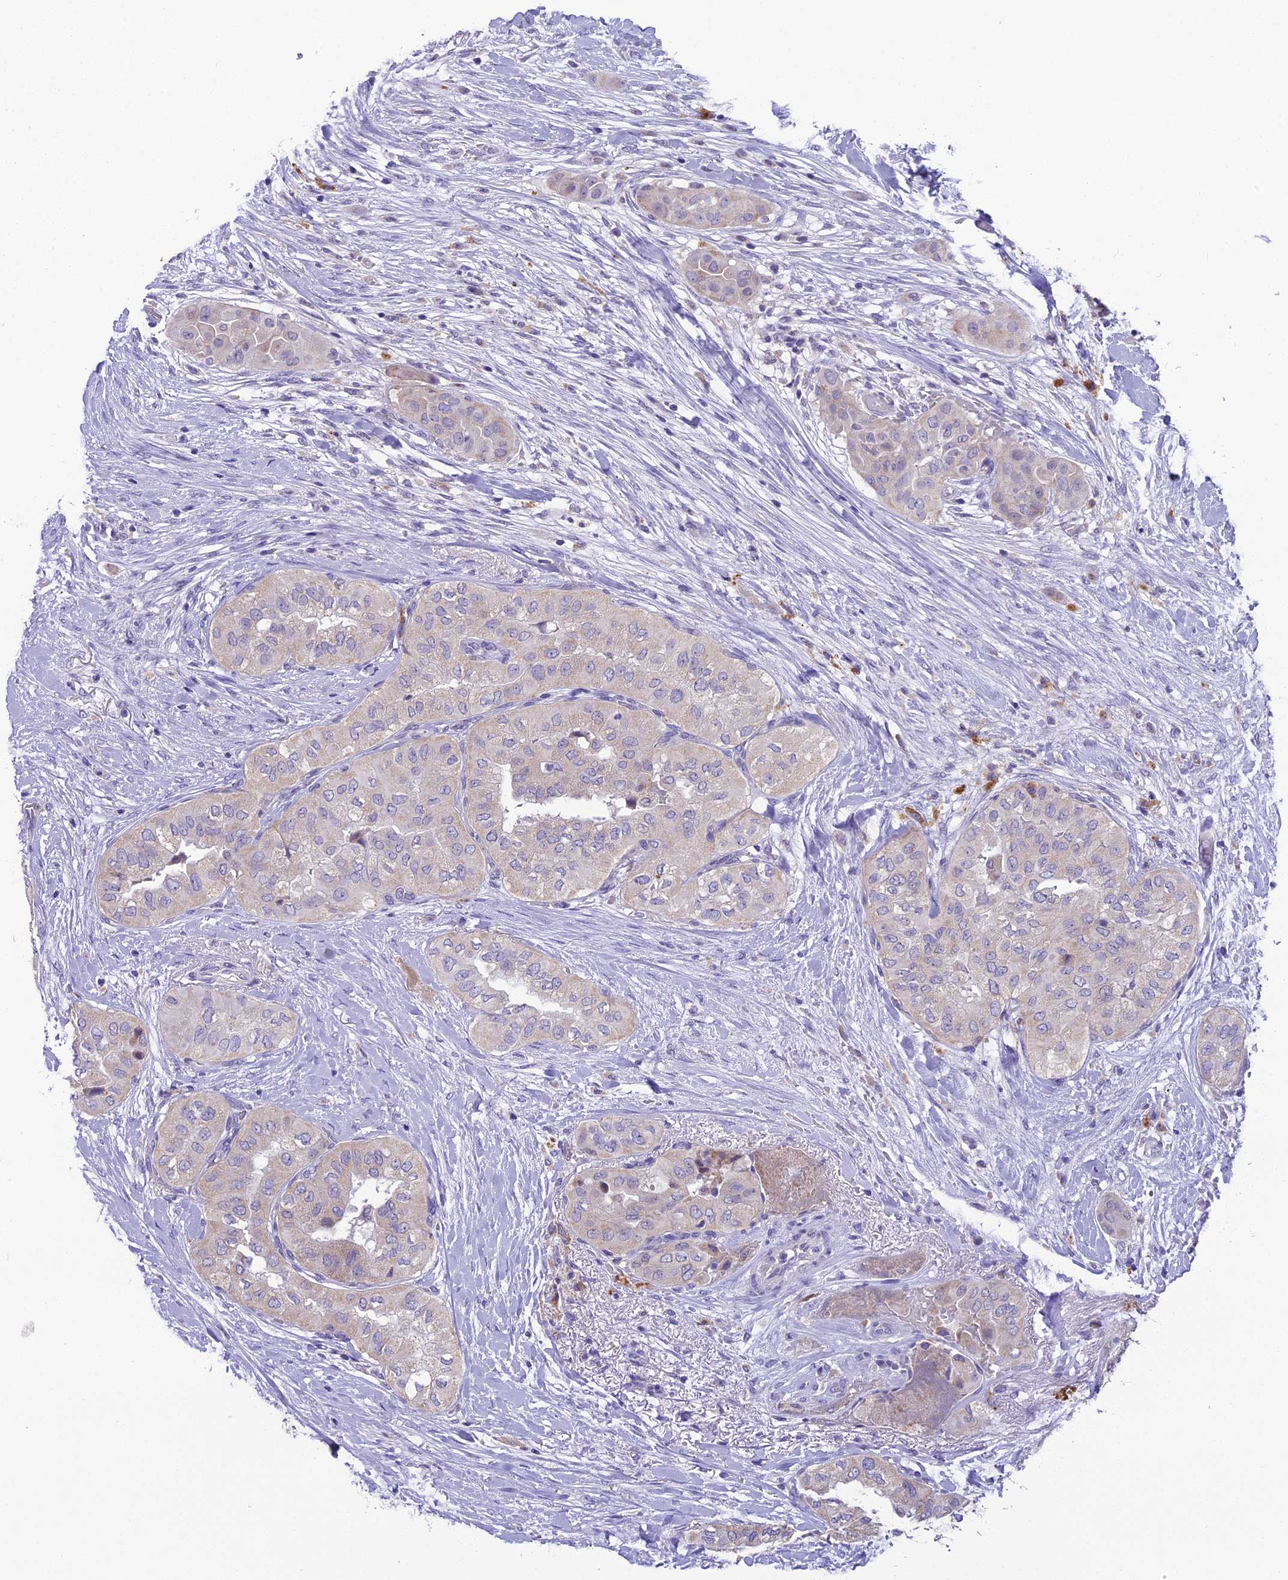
{"staining": {"intensity": "weak", "quantity": "<25%", "location": "cytoplasmic/membranous"}, "tissue": "head and neck cancer", "cell_type": "Tumor cells", "image_type": "cancer", "snomed": [{"axis": "morphology", "description": "Adenocarcinoma, NOS"}, {"axis": "topography", "description": "Head-Neck"}], "caption": "The photomicrograph displays no significant positivity in tumor cells of head and neck adenocarcinoma. The staining was performed using DAB to visualize the protein expression in brown, while the nuclei were stained in blue with hematoxylin (Magnification: 20x).", "gene": "MIIP", "patient": {"sex": "male", "age": 66}}